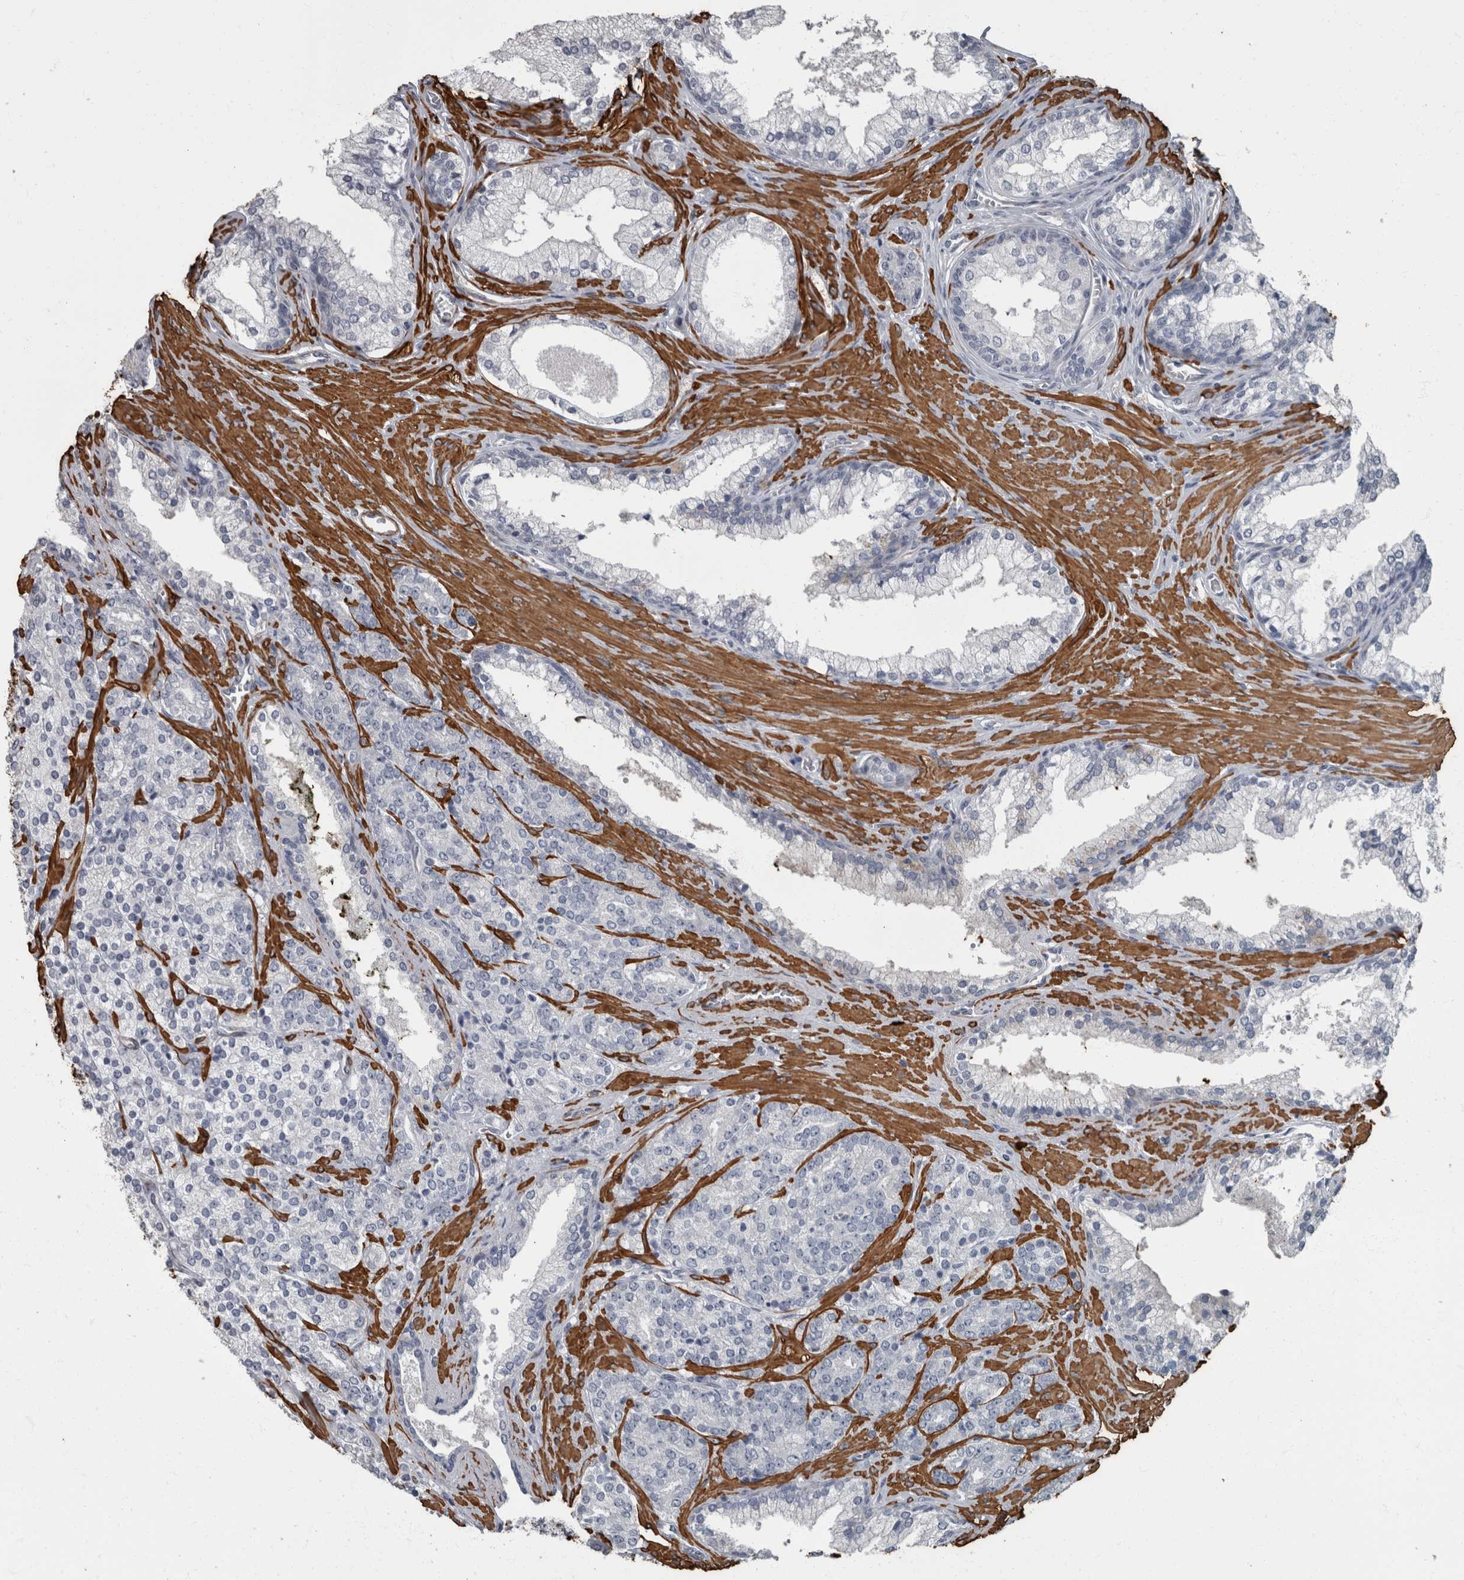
{"staining": {"intensity": "negative", "quantity": "none", "location": "none"}, "tissue": "prostate cancer", "cell_type": "Tumor cells", "image_type": "cancer", "snomed": [{"axis": "morphology", "description": "Adenocarcinoma, High grade"}, {"axis": "topography", "description": "Prostate"}], "caption": "Tumor cells are negative for protein expression in human high-grade adenocarcinoma (prostate).", "gene": "MASTL", "patient": {"sex": "male", "age": 71}}